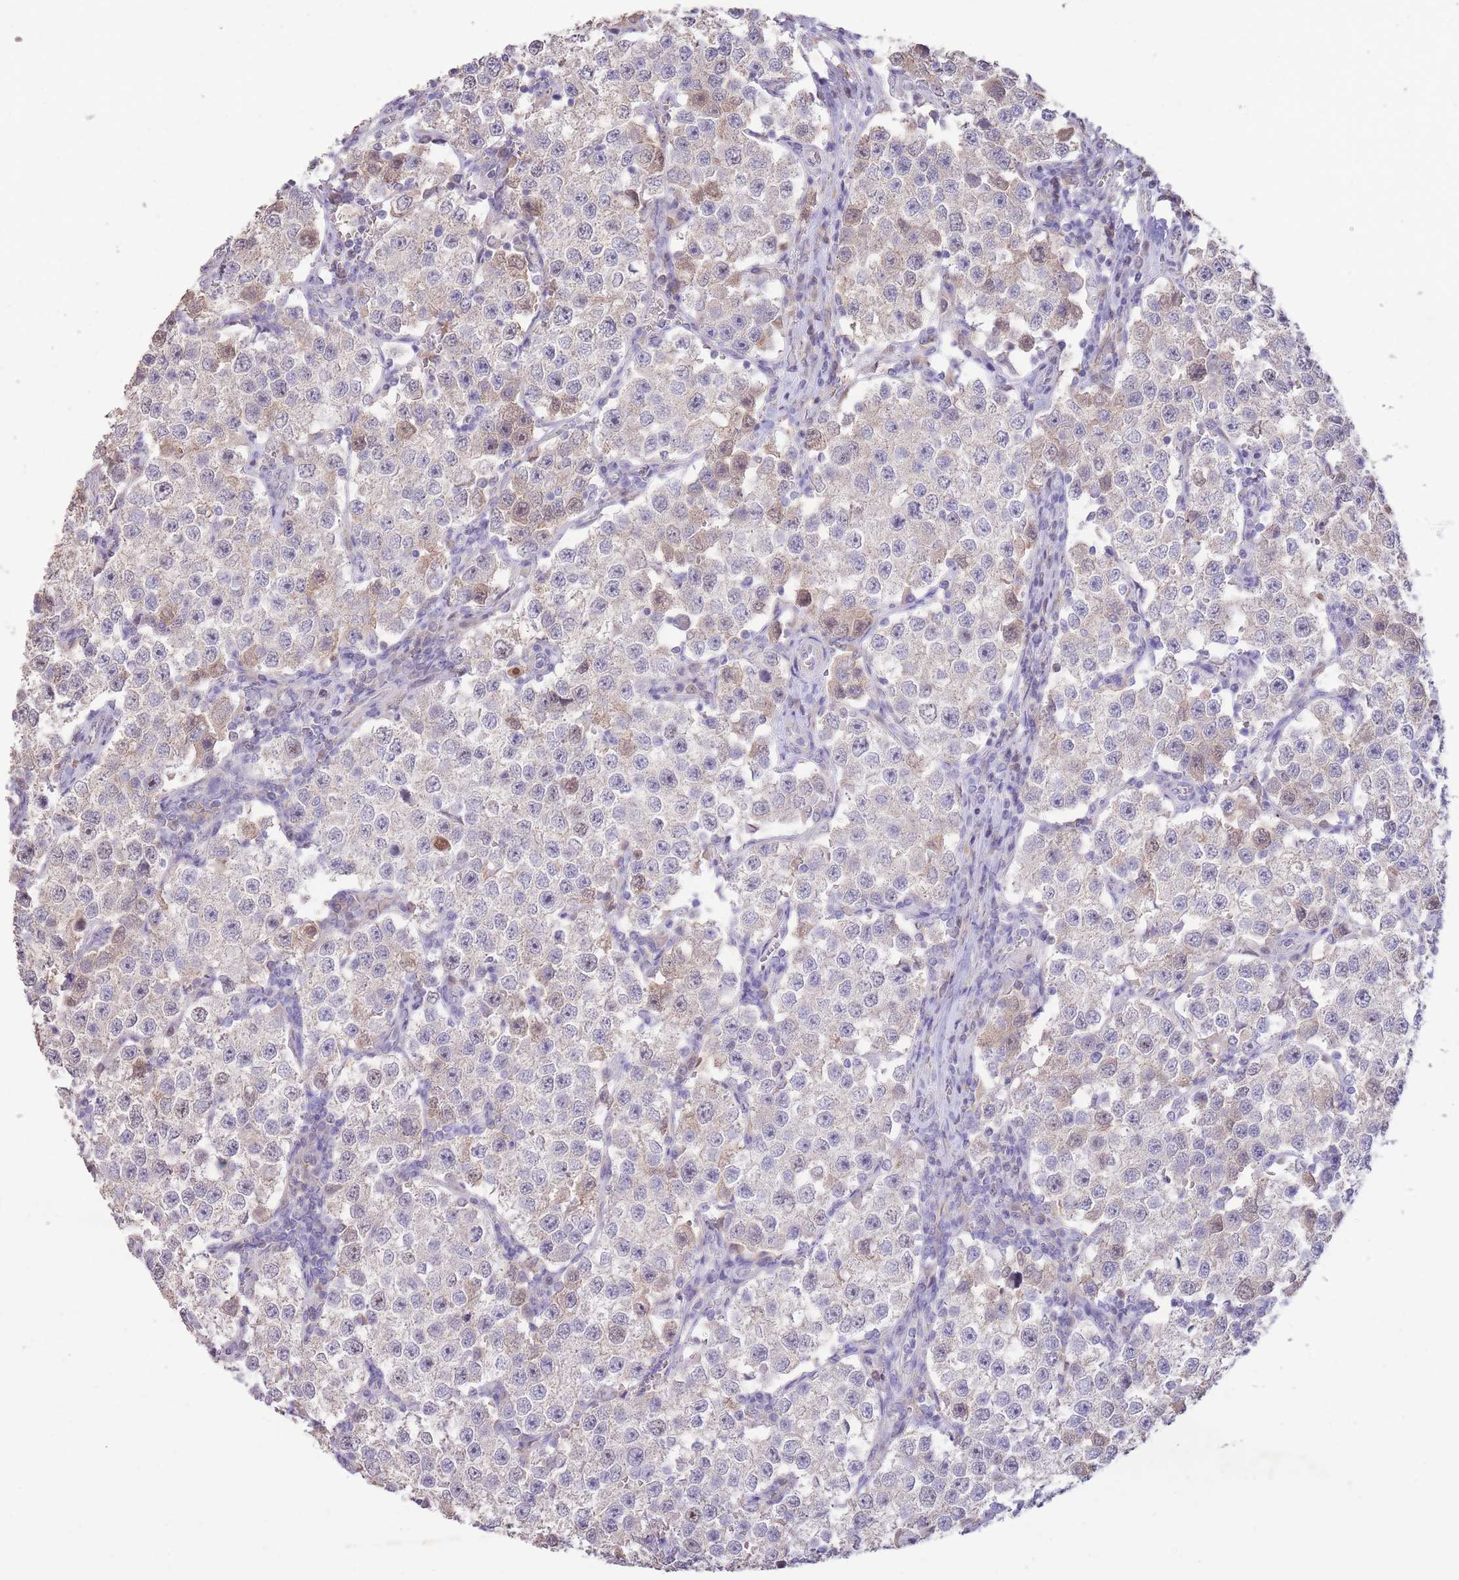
{"staining": {"intensity": "moderate", "quantity": "<25%", "location": "nuclear"}, "tissue": "testis cancer", "cell_type": "Tumor cells", "image_type": "cancer", "snomed": [{"axis": "morphology", "description": "Seminoma, NOS"}, {"axis": "topography", "description": "Testis"}], "caption": "Immunohistochemical staining of human seminoma (testis) exhibits low levels of moderate nuclear protein positivity in approximately <25% of tumor cells.", "gene": "RGS14", "patient": {"sex": "male", "age": 37}}